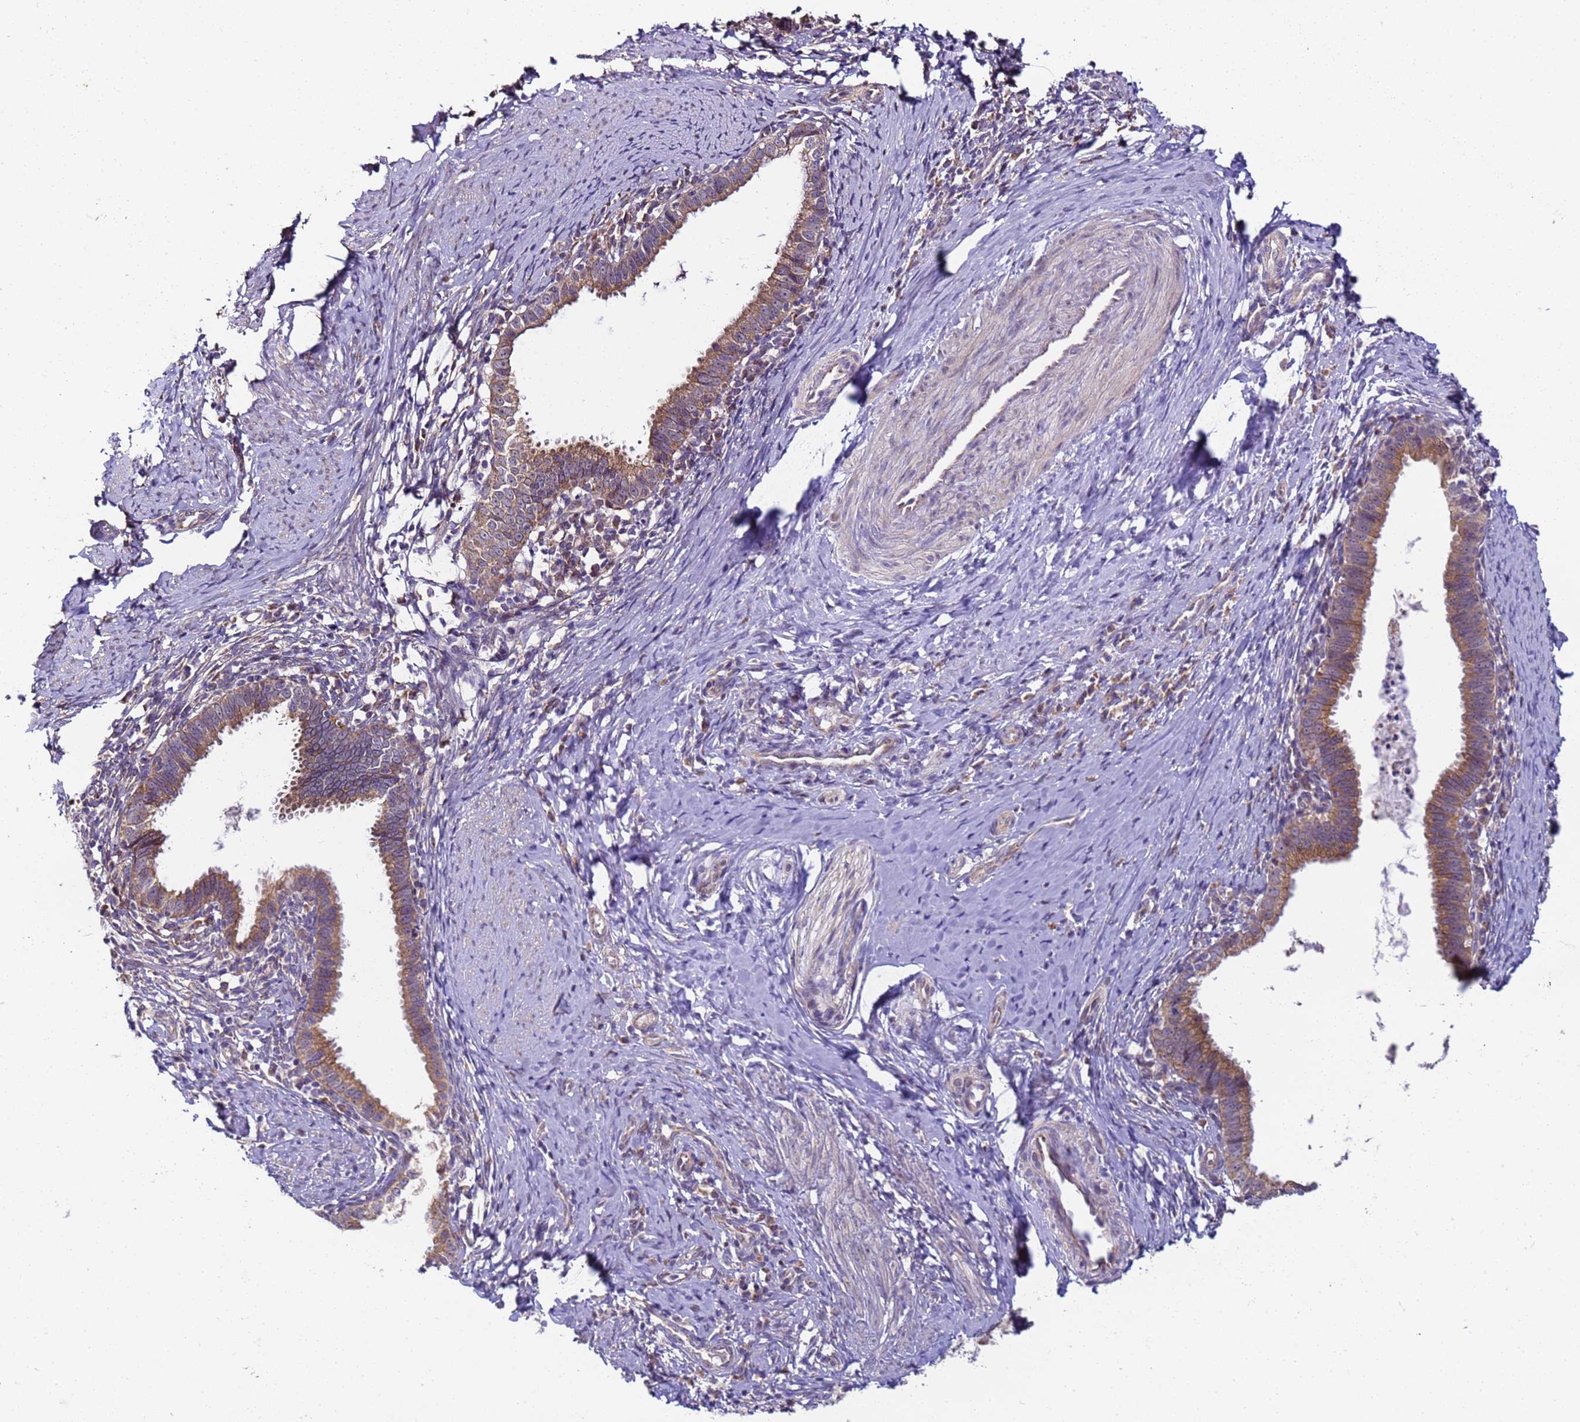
{"staining": {"intensity": "moderate", "quantity": ">75%", "location": "cytoplasmic/membranous"}, "tissue": "cervical cancer", "cell_type": "Tumor cells", "image_type": "cancer", "snomed": [{"axis": "morphology", "description": "Adenocarcinoma, NOS"}, {"axis": "topography", "description": "Cervix"}], "caption": "High-power microscopy captured an immunohistochemistry (IHC) micrograph of cervical cancer (adenocarcinoma), revealing moderate cytoplasmic/membranous staining in about >75% of tumor cells.", "gene": "RAPGEF3", "patient": {"sex": "female", "age": 36}}